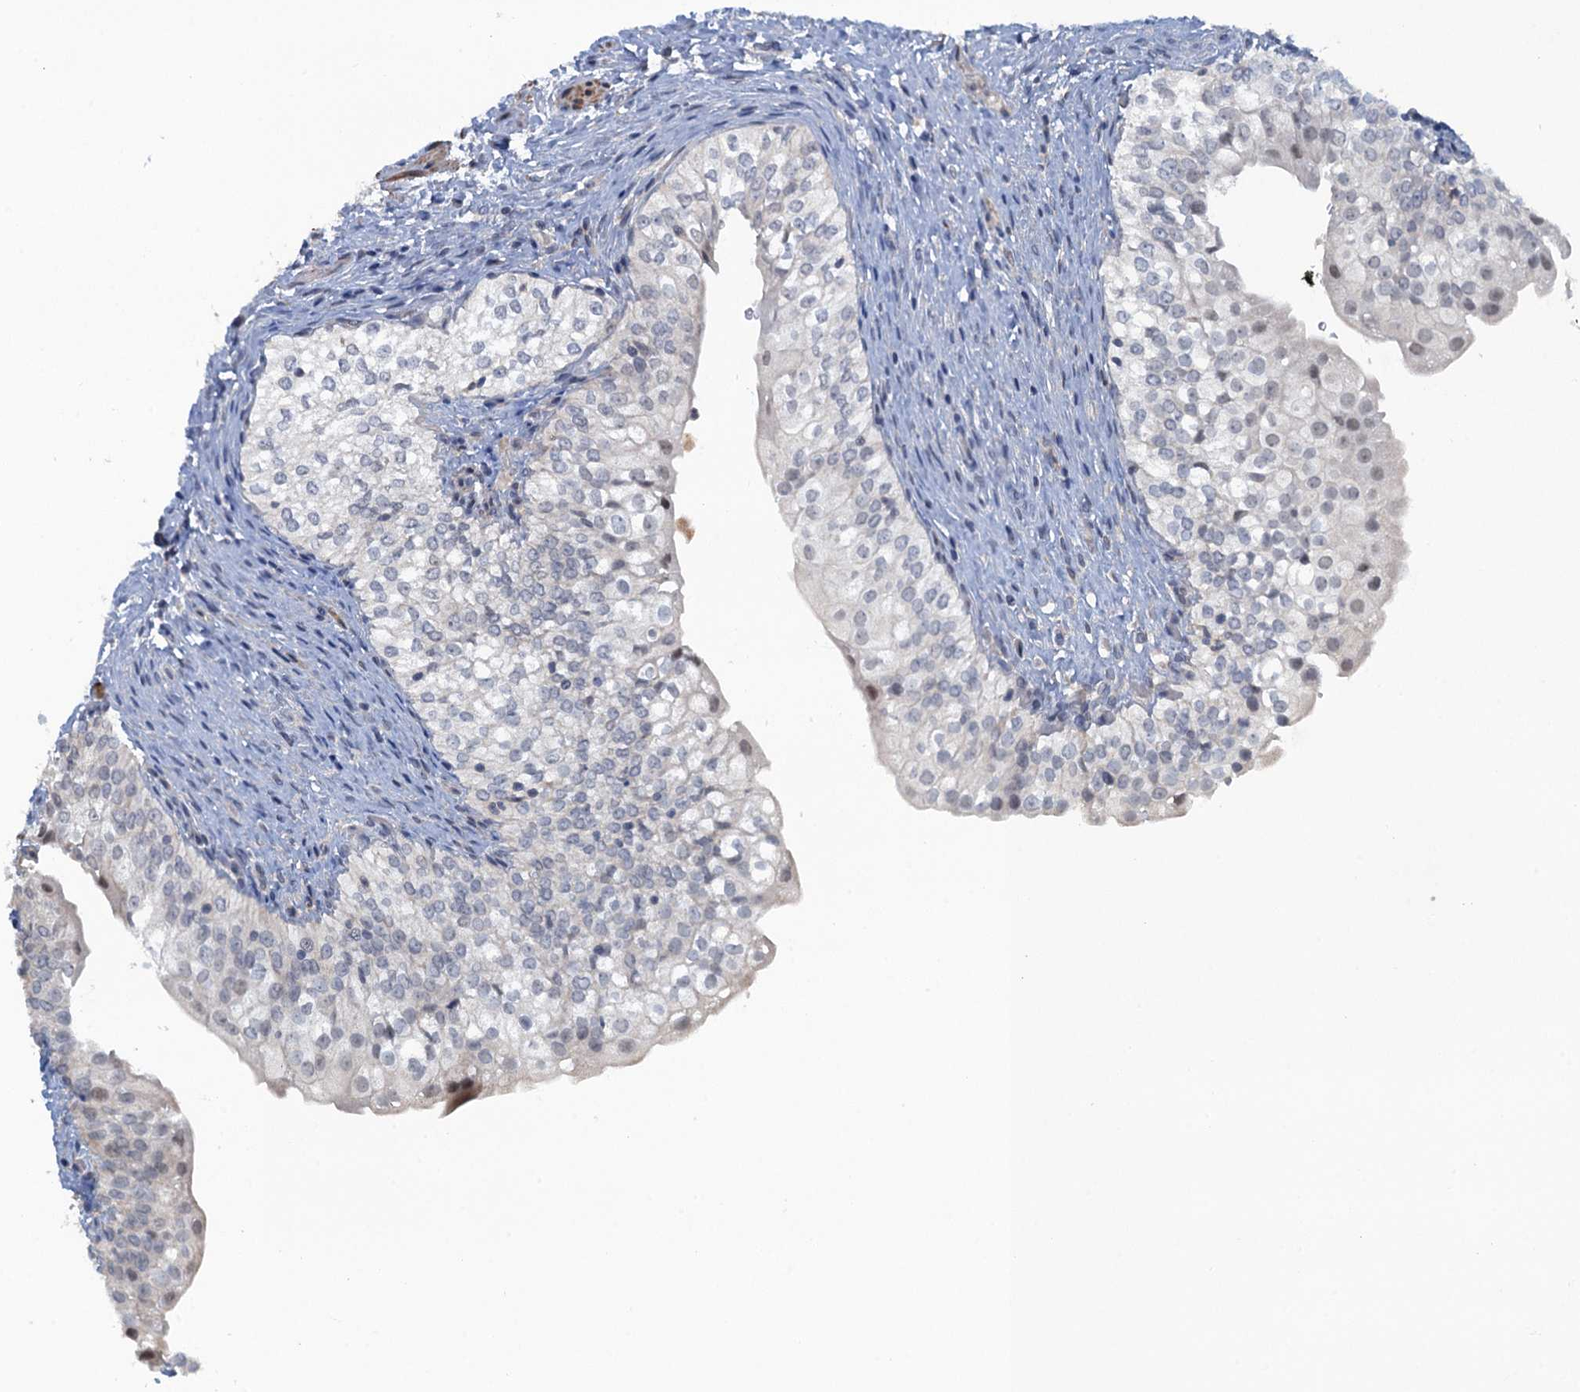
{"staining": {"intensity": "negative", "quantity": "none", "location": "none"}, "tissue": "urinary bladder", "cell_type": "Urothelial cells", "image_type": "normal", "snomed": [{"axis": "morphology", "description": "Normal tissue, NOS"}, {"axis": "topography", "description": "Urinary bladder"}], "caption": "Immunohistochemistry histopathology image of normal urinary bladder stained for a protein (brown), which reveals no expression in urothelial cells. Nuclei are stained in blue.", "gene": "MYO16", "patient": {"sex": "male", "age": 55}}